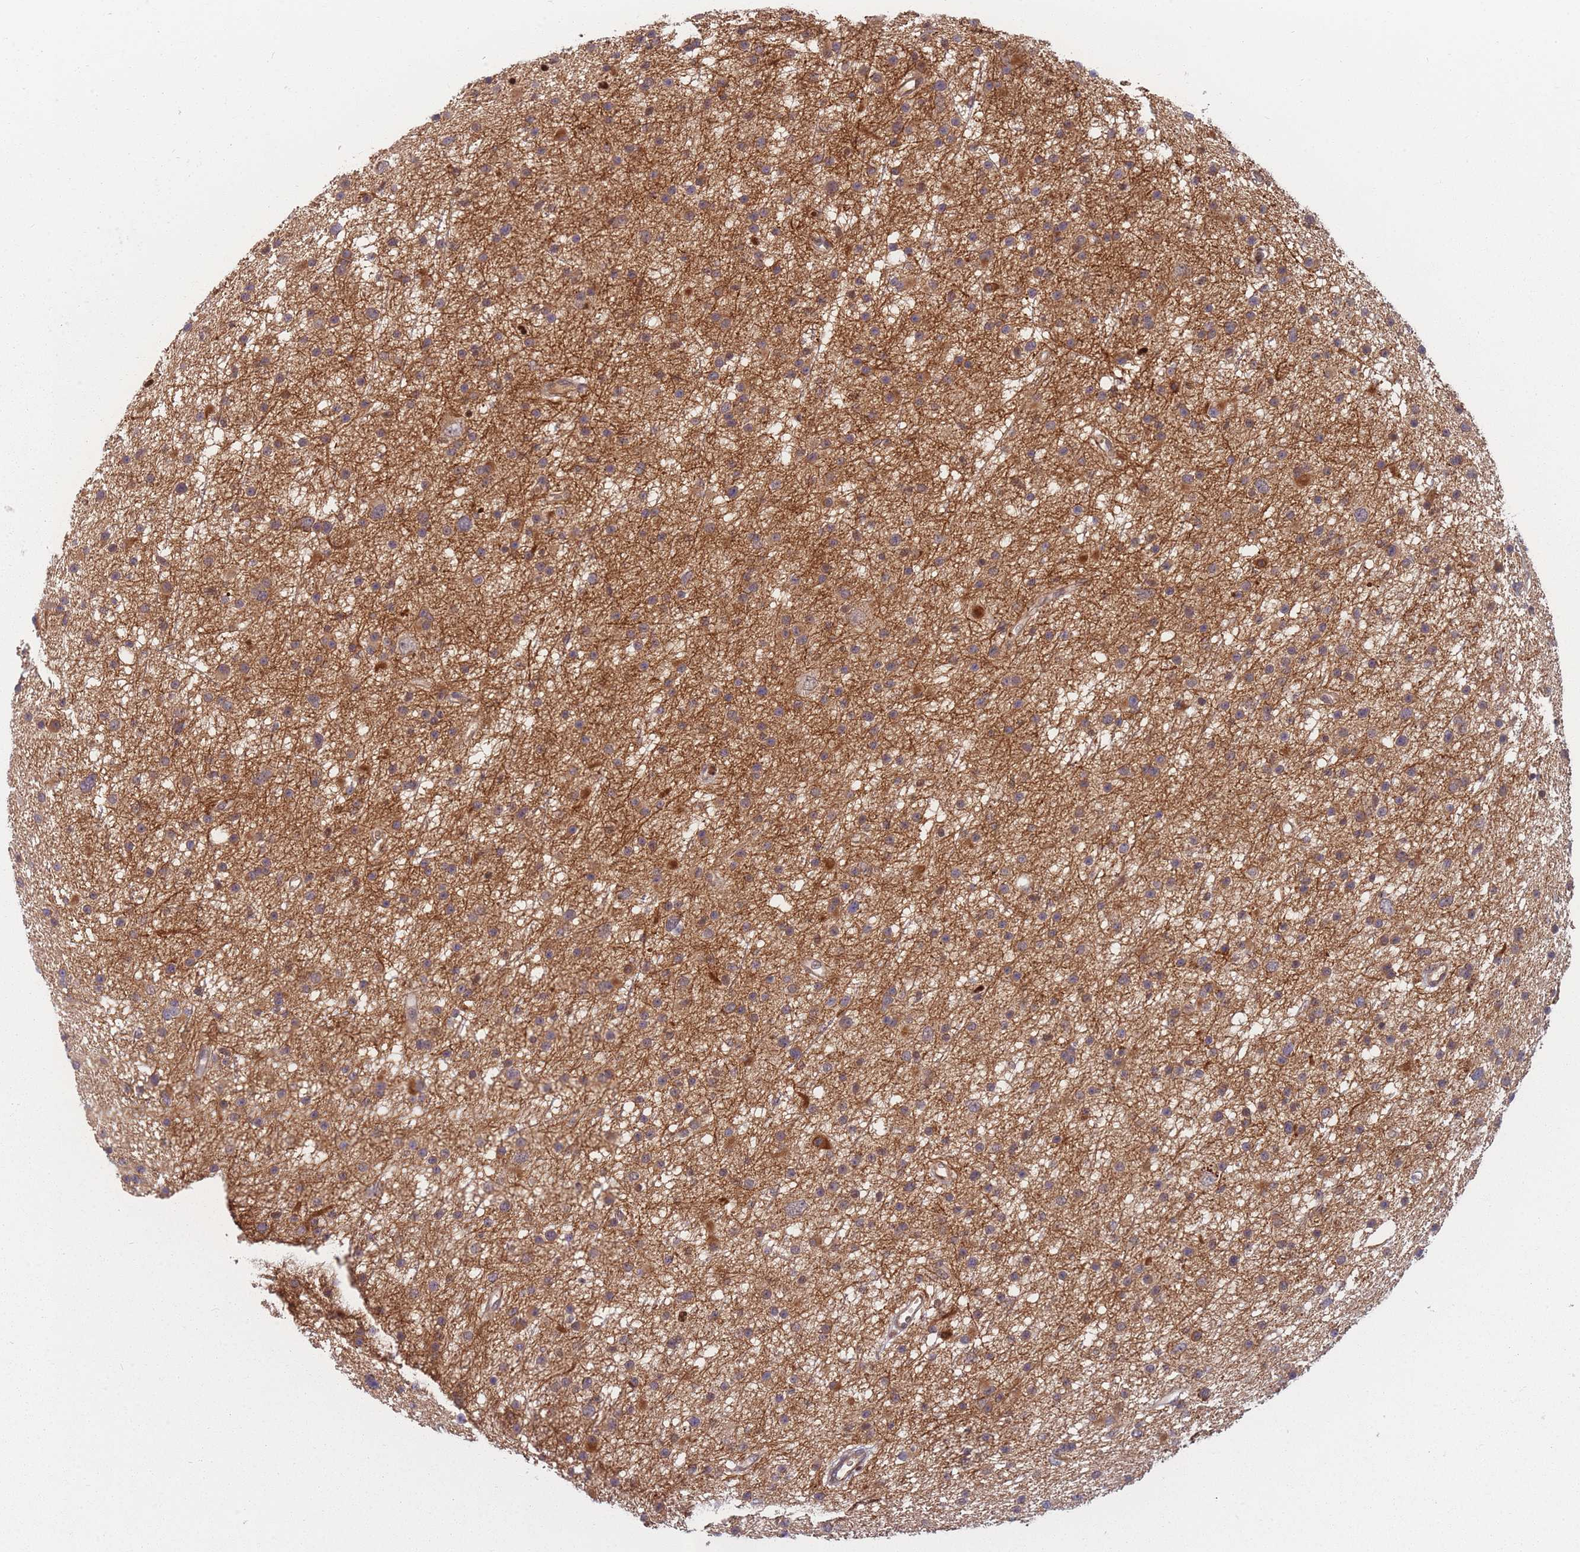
{"staining": {"intensity": "moderate", "quantity": "<25%", "location": "cytoplasmic/membranous"}, "tissue": "glioma", "cell_type": "Tumor cells", "image_type": "cancer", "snomed": [{"axis": "morphology", "description": "Glioma, malignant, Low grade"}, {"axis": "topography", "description": "Cerebral cortex"}], "caption": "Immunohistochemical staining of glioma demonstrates low levels of moderate cytoplasmic/membranous protein positivity in approximately <25% of tumor cells.", "gene": "FAM153A", "patient": {"sex": "female", "age": 39}}